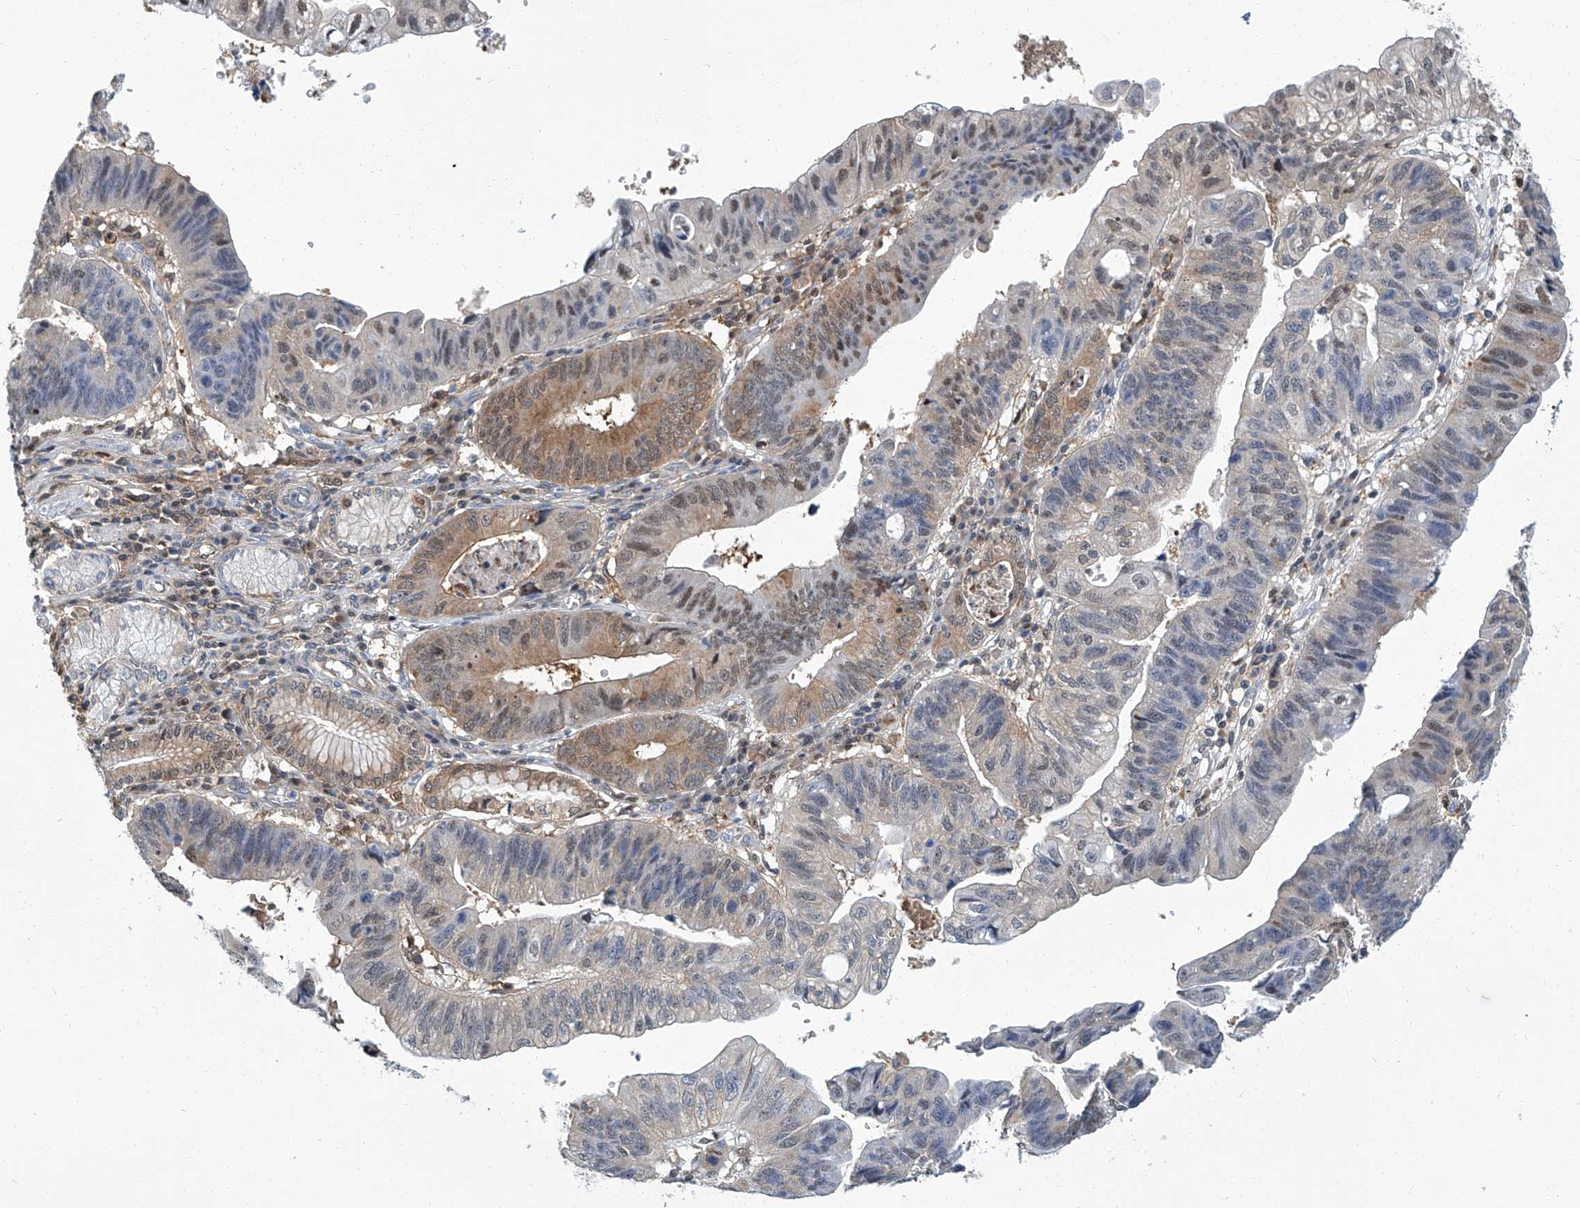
{"staining": {"intensity": "moderate", "quantity": "<25%", "location": "cytoplasmic/membranous,nuclear"}, "tissue": "stomach cancer", "cell_type": "Tumor cells", "image_type": "cancer", "snomed": [{"axis": "morphology", "description": "Adenocarcinoma, NOS"}, {"axis": "topography", "description": "Stomach"}], "caption": "Human adenocarcinoma (stomach) stained with a protein marker exhibits moderate staining in tumor cells.", "gene": "PSMB10", "patient": {"sex": "male", "age": 59}}